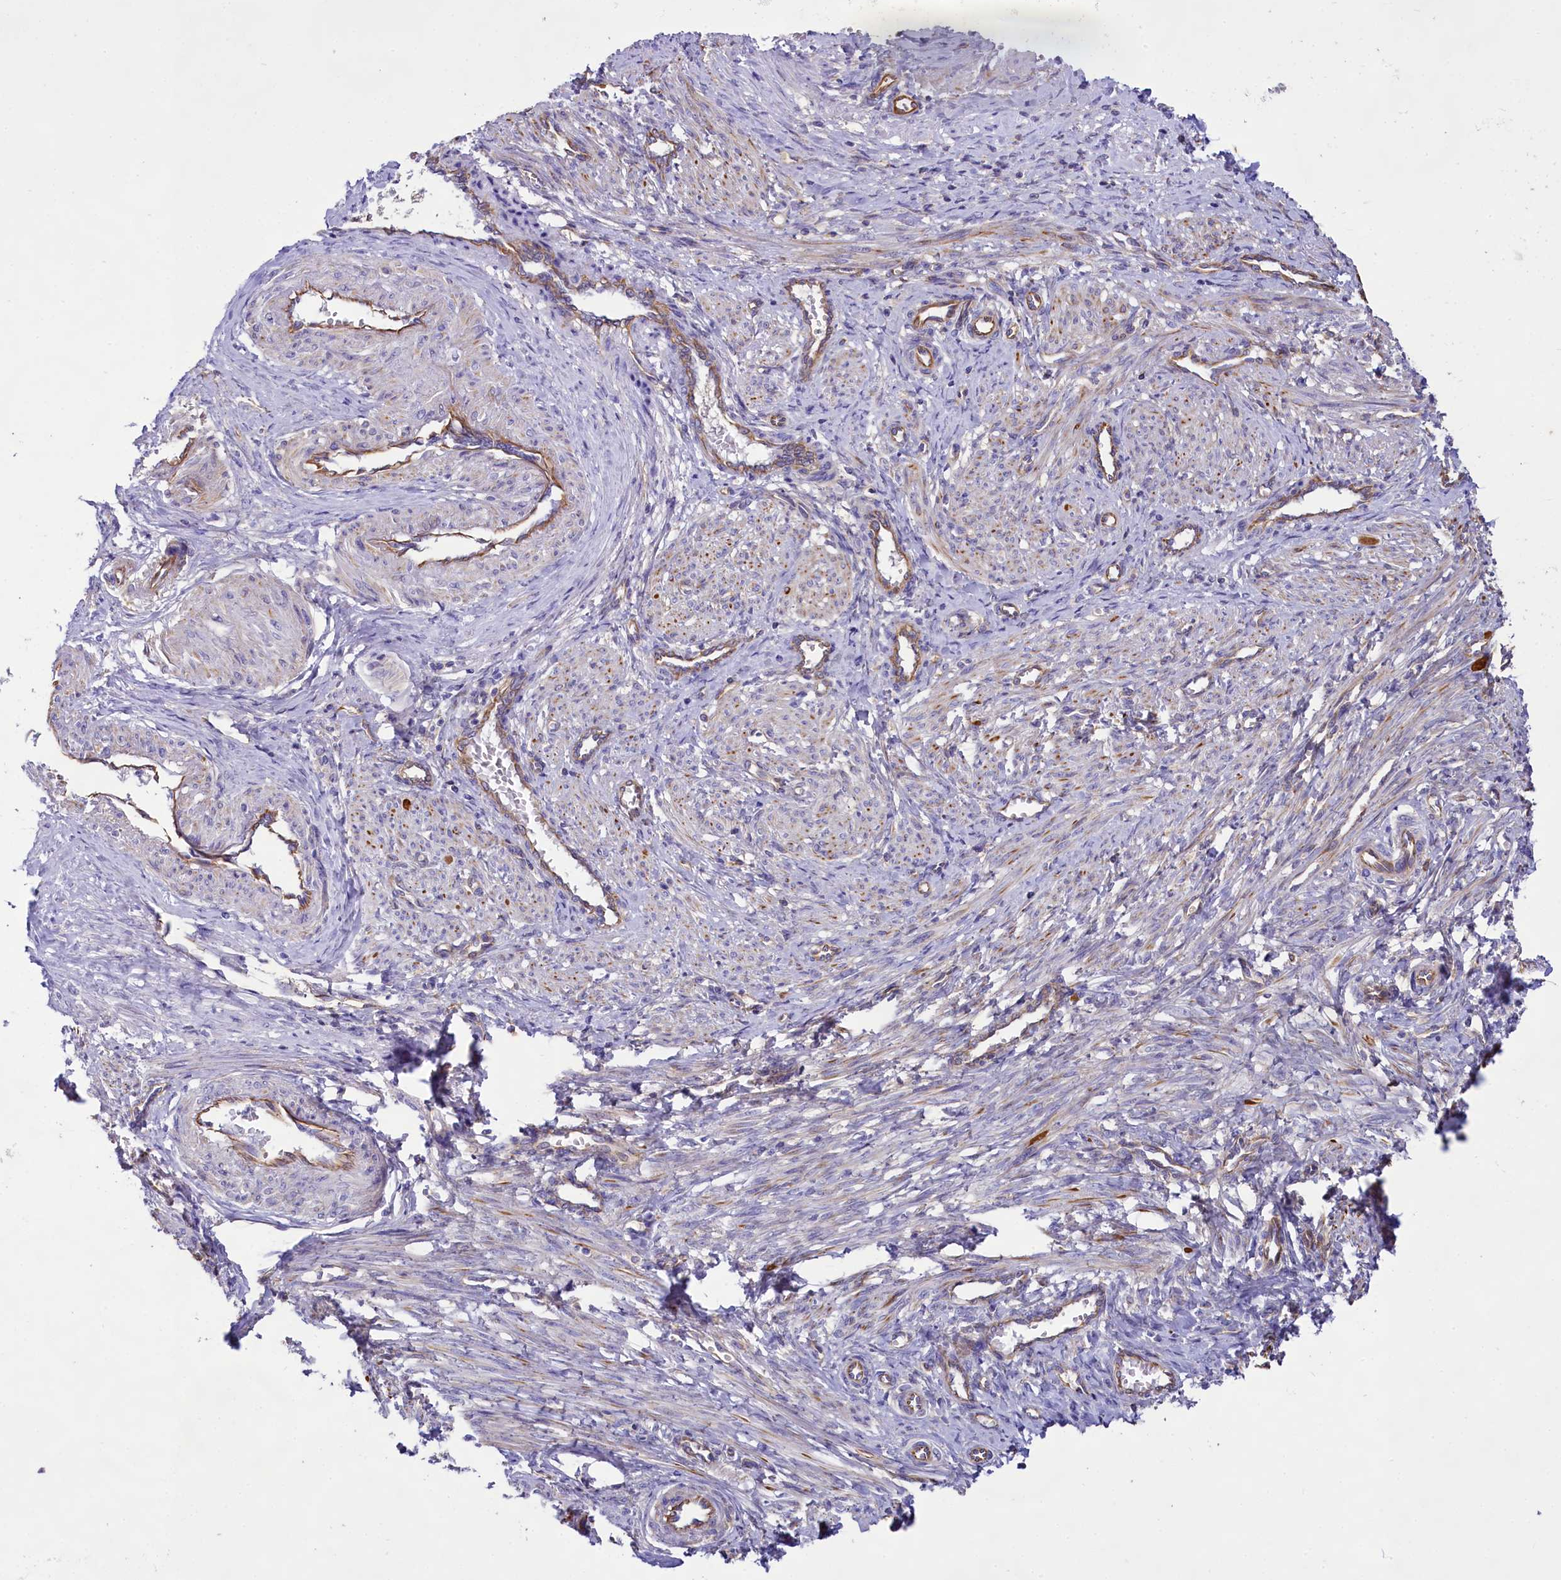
{"staining": {"intensity": "moderate", "quantity": "<25%", "location": "cytoplasmic/membranous"}, "tissue": "smooth muscle", "cell_type": "Smooth muscle cells", "image_type": "normal", "snomed": [{"axis": "morphology", "description": "Normal tissue, NOS"}, {"axis": "topography", "description": "Endometrium"}], "caption": "A high-resolution photomicrograph shows immunohistochemistry staining of unremarkable smooth muscle, which displays moderate cytoplasmic/membranous staining in approximately <25% of smooth muscle cells. The protein of interest is stained brown, and the nuclei are stained in blue (DAB (3,3'-diaminobenzidine) IHC with brightfield microscopy, high magnification).", "gene": "CD99", "patient": {"sex": "female", "age": 33}}